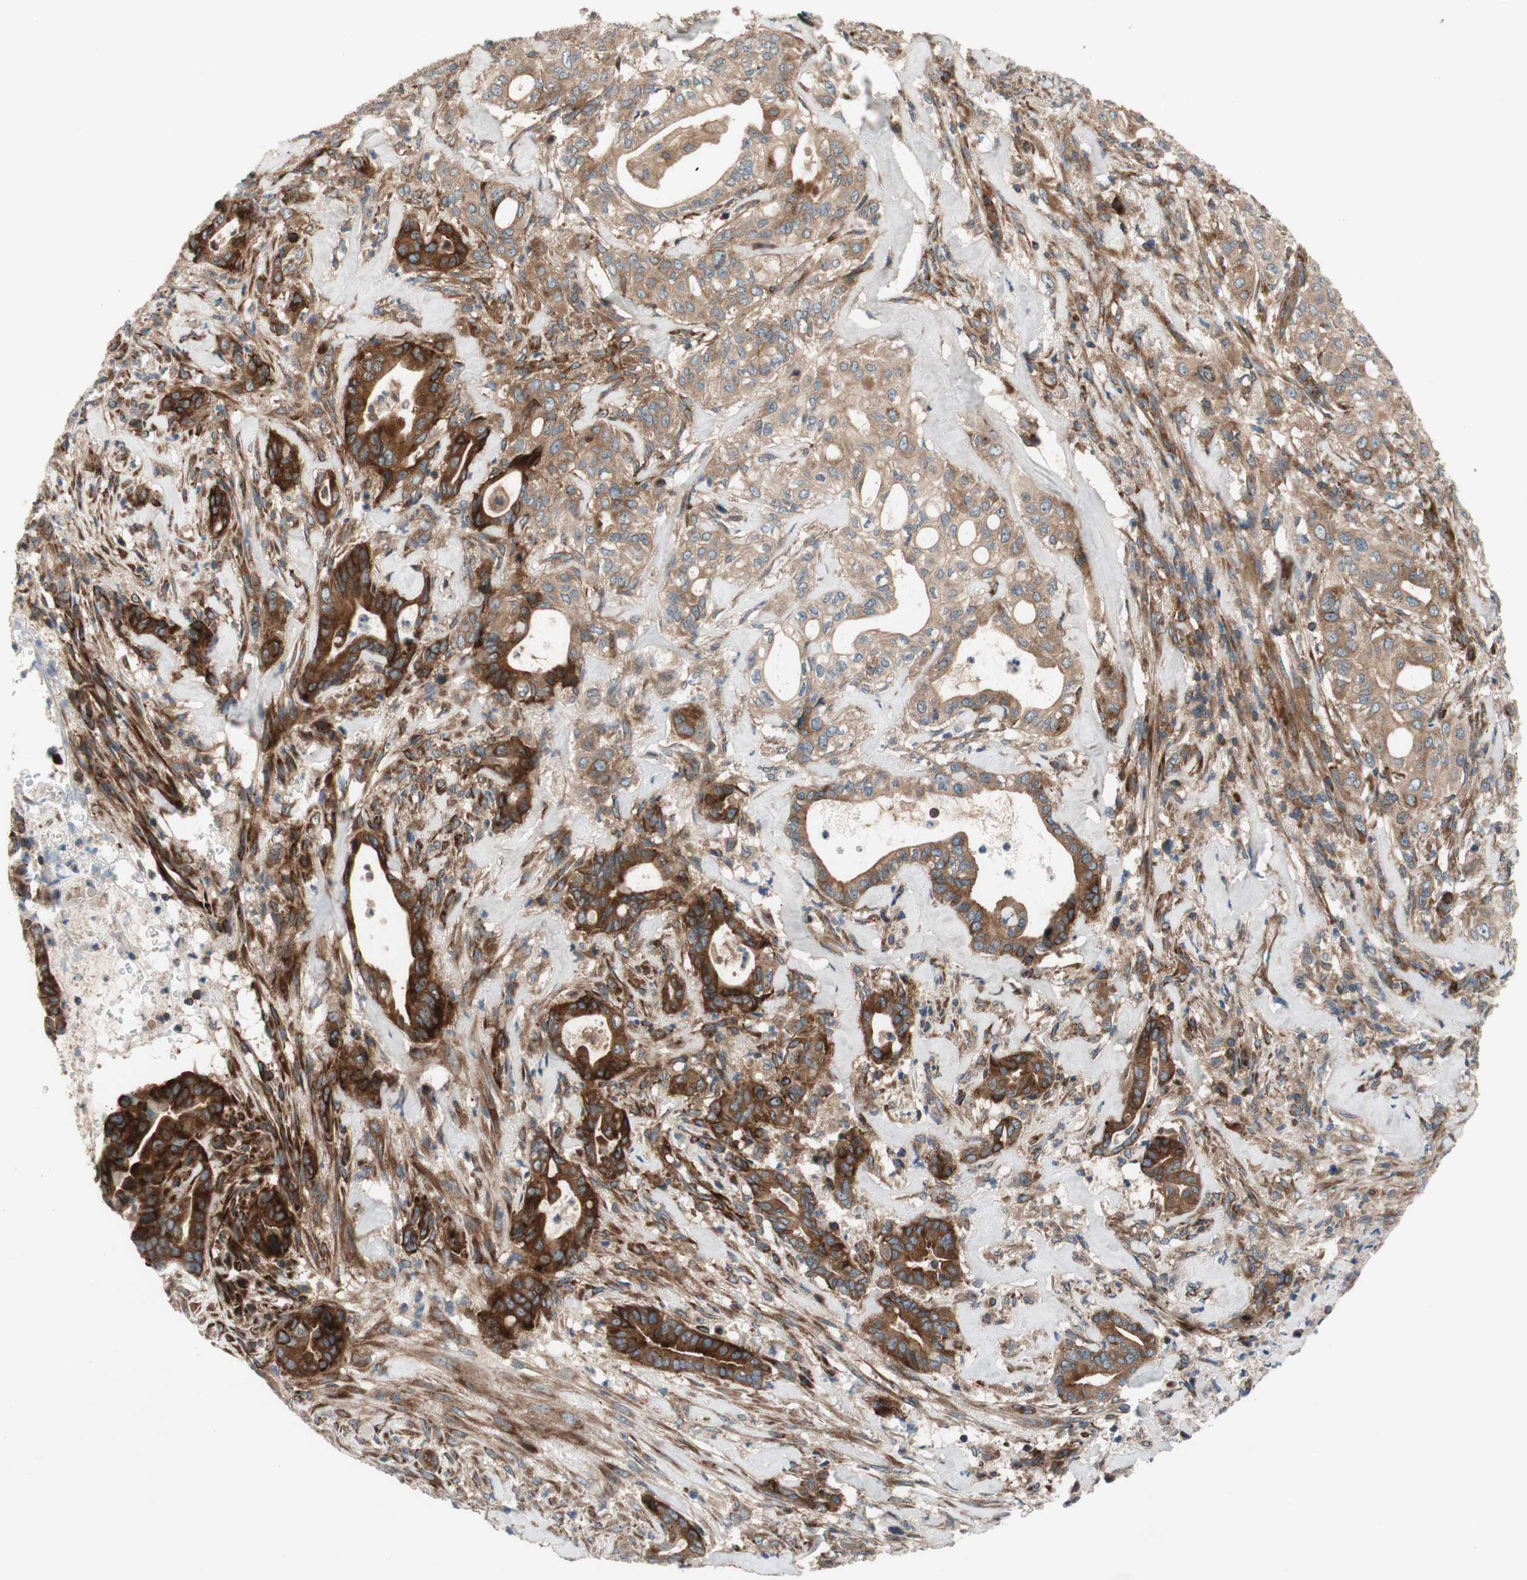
{"staining": {"intensity": "moderate", "quantity": ">75%", "location": "cytoplasmic/membranous"}, "tissue": "liver cancer", "cell_type": "Tumor cells", "image_type": "cancer", "snomed": [{"axis": "morphology", "description": "Cholangiocarcinoma"}, {"axis": "topography", "description": "Liver"}], "caption": "Brown immunohistochemical staining in human liver cholangiocarcinoma displays moderate cytoplasmic/membranous expression in approximately >75% of tumor cells.", "gene": "CCN4", "patient": {"sex": "female", "age": 67}}